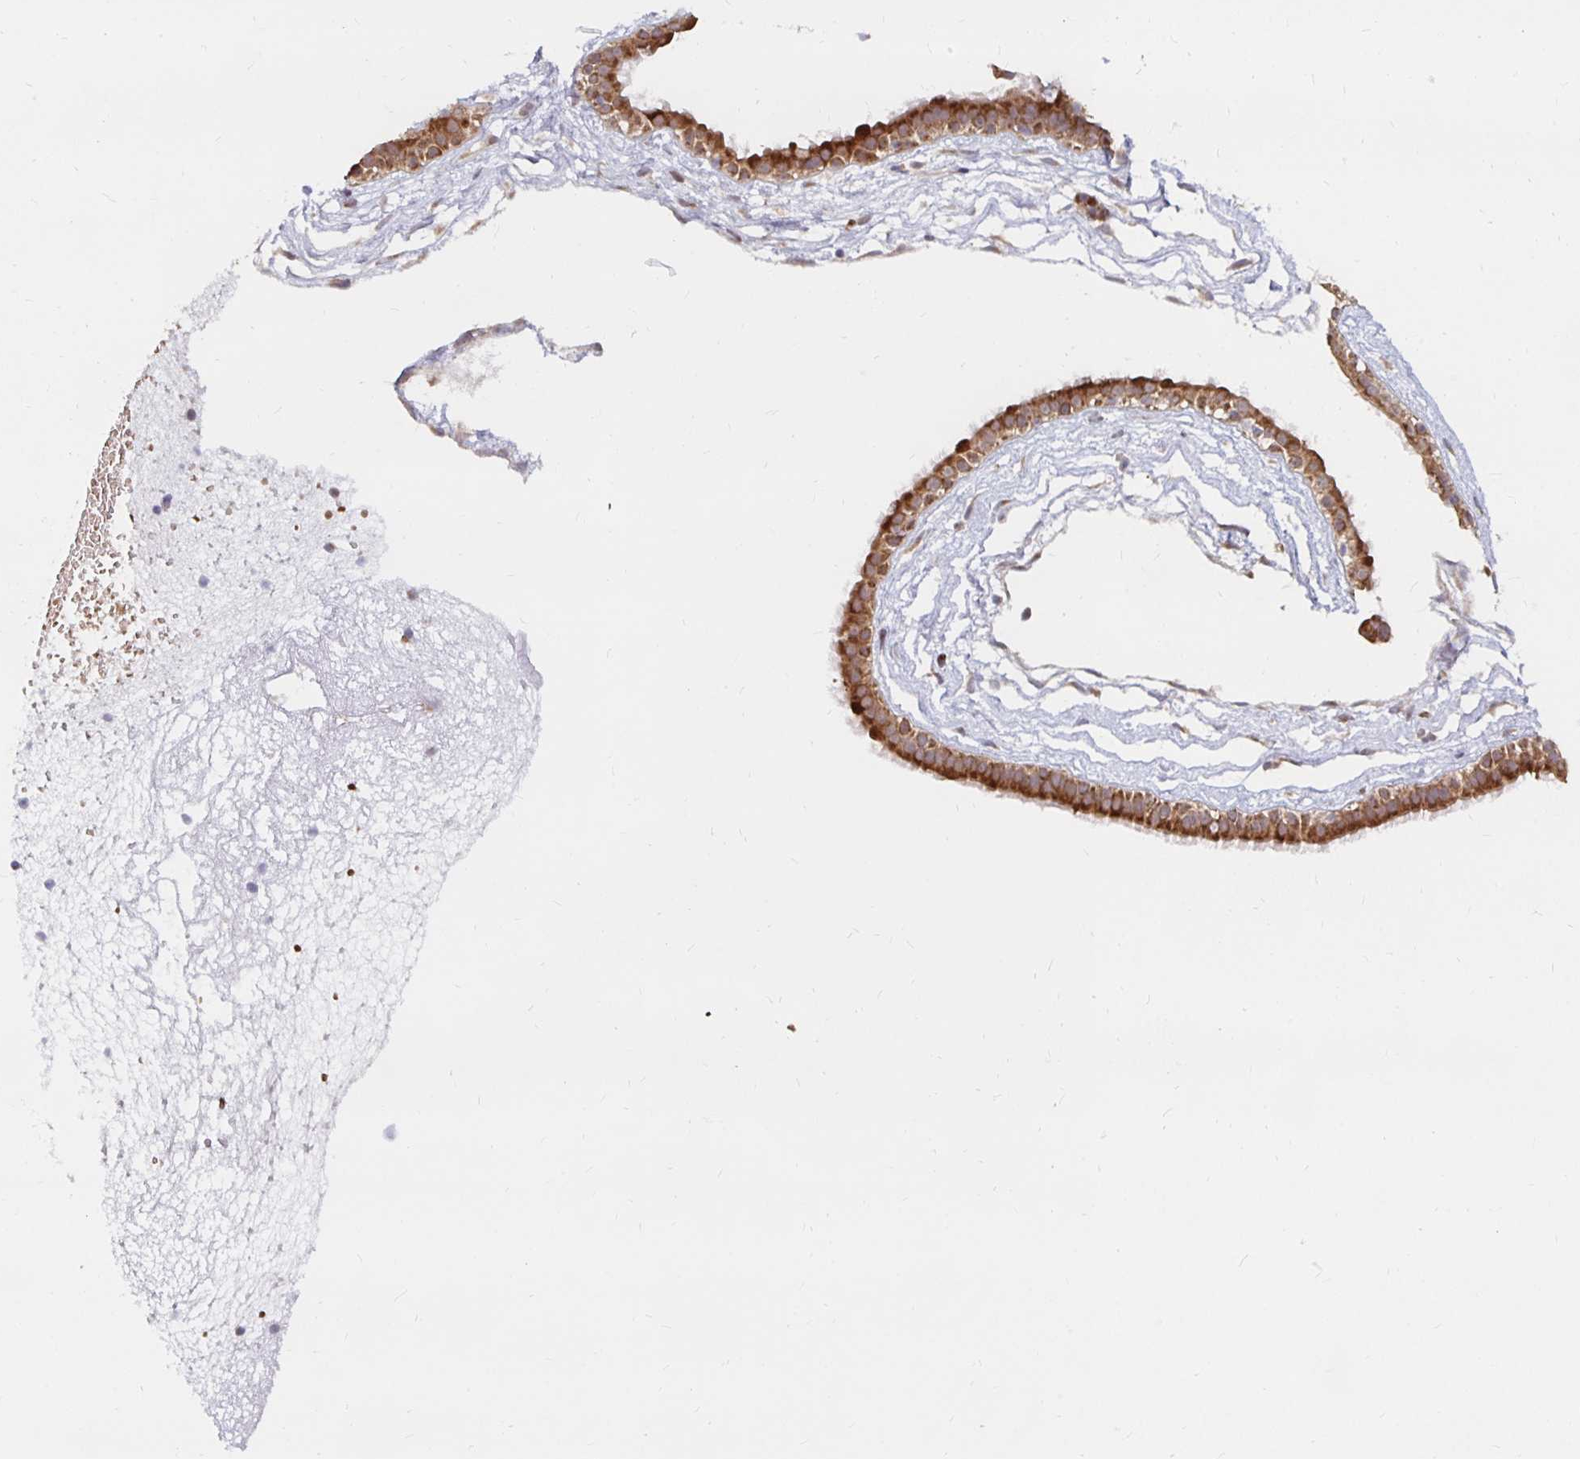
{"staining": {"intensity": "strong", "quantity": ">75%", "location": "cytoplasmic/membranous"}, "tissue": "nasopharynx", "cell_type": "Respiratory epithelial cells", "image_type": "normal", "snomed": [{"axis": "morphology", "description": "Normal tissue, NOS"}, {"axis": "topography", "description": "Nasopharynx"}], "caption": "This histopathology image displays IHC staining of benign human nasopharynx, with high strong cytoplasmic/membranous expression in approximately >75% of respiratory epithelial cells.", "gene": "MRPL28", "patient": {"sex": "male", "age": 24}}